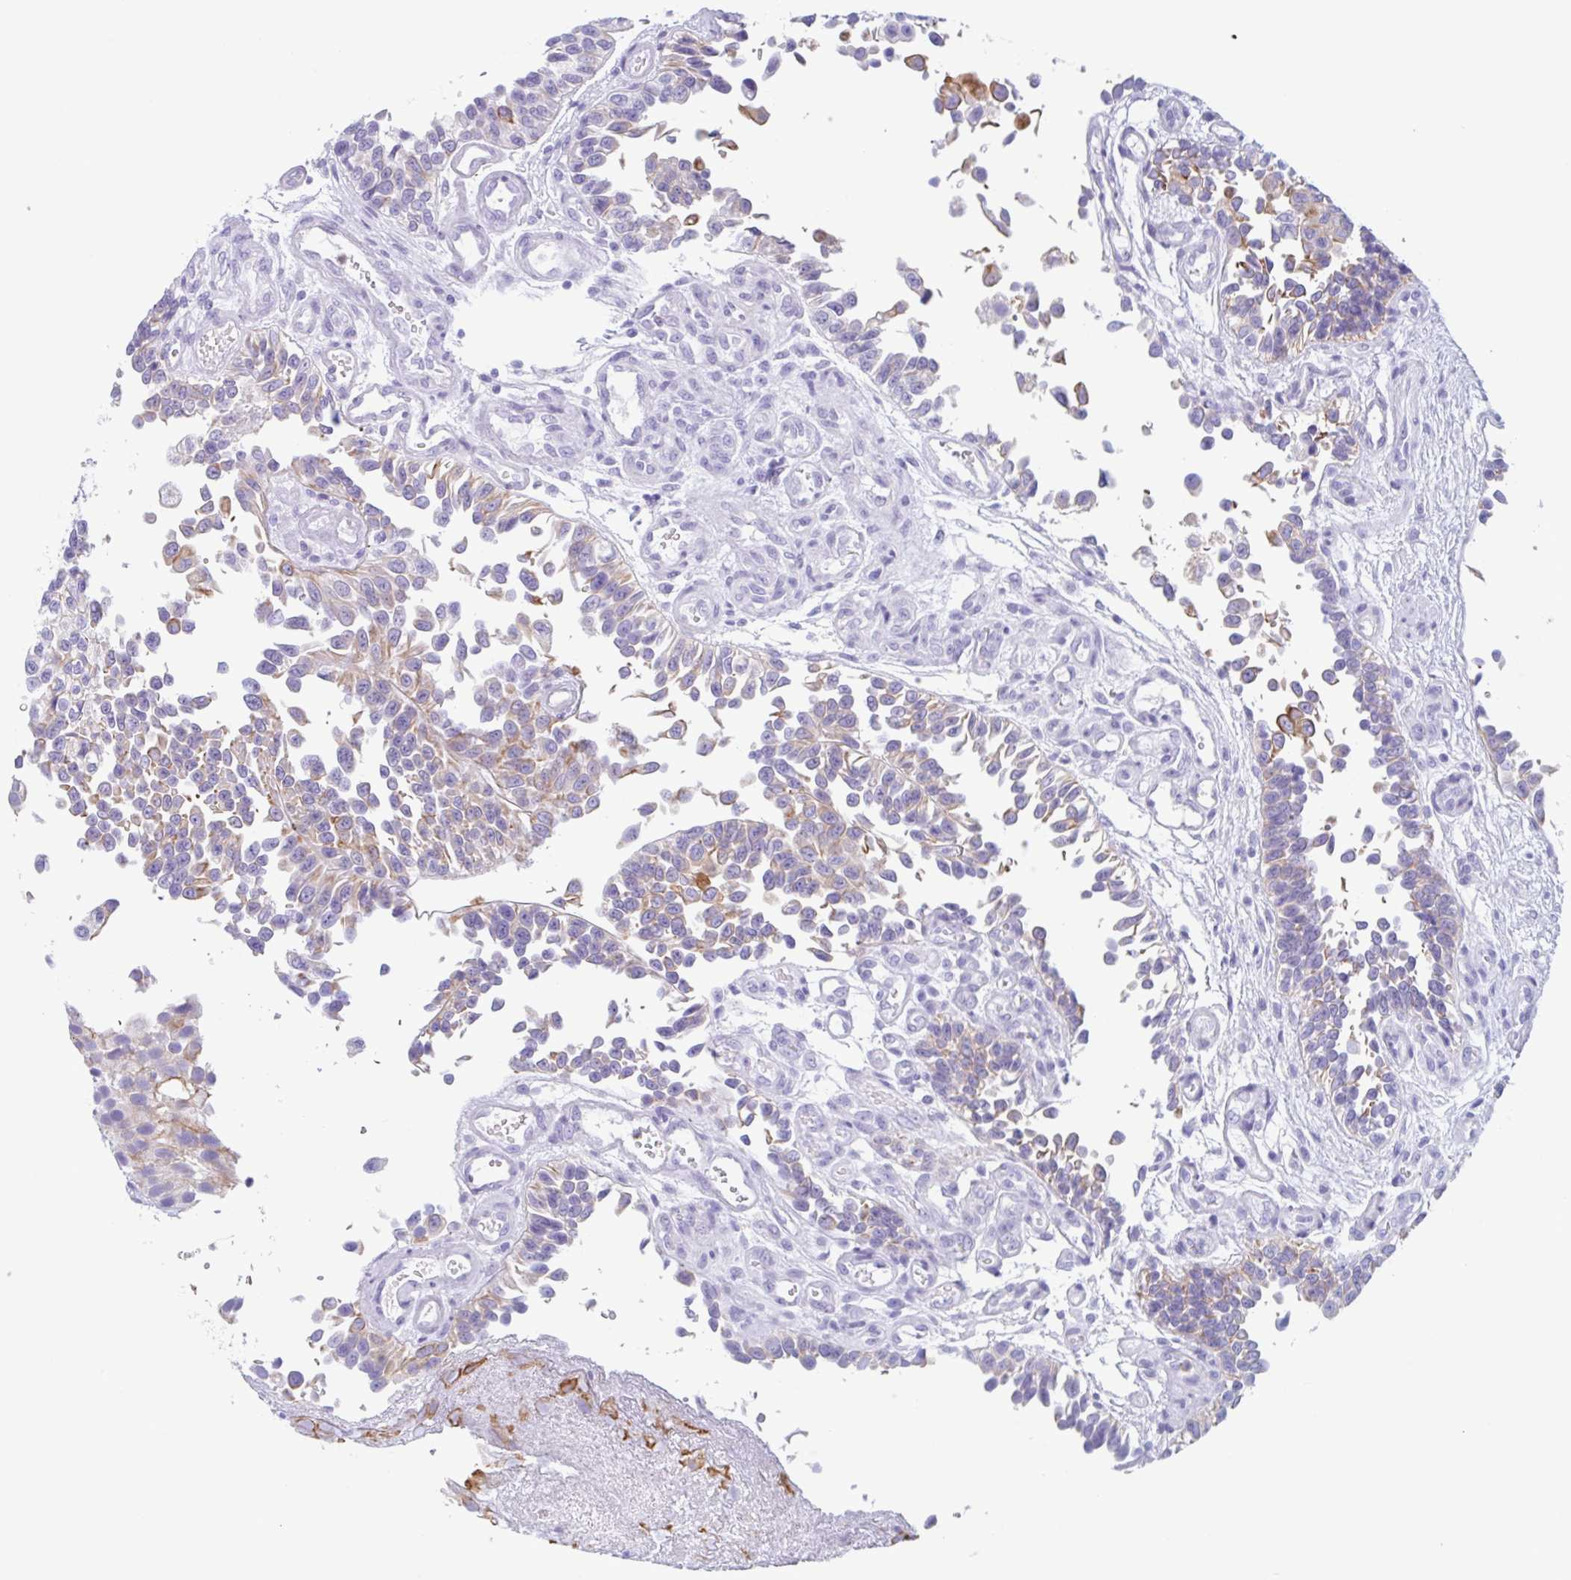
{"staining": {"intensity": "moderate", "quantity": "25%-75%", "location": "cytoplasmic/membranous"}, "tissue": "urothelial cancer", "cell_type": "Tumor cells", "image_type": "cancer", "snomed": [{"axis": "morphology", "description": "Urothelial carcinoma, NOS"}, {"axis": "topography", "description": "Urinary bladder"}], "caption": "This is an image of immunohistochemistry (IHC) staining of urothelial cancer, which shows moderate positivity in the cytoplasmic/membranous of tumor cells.", "gene": "DTWD2", "patient": {"sex": "male", "age": 87}}